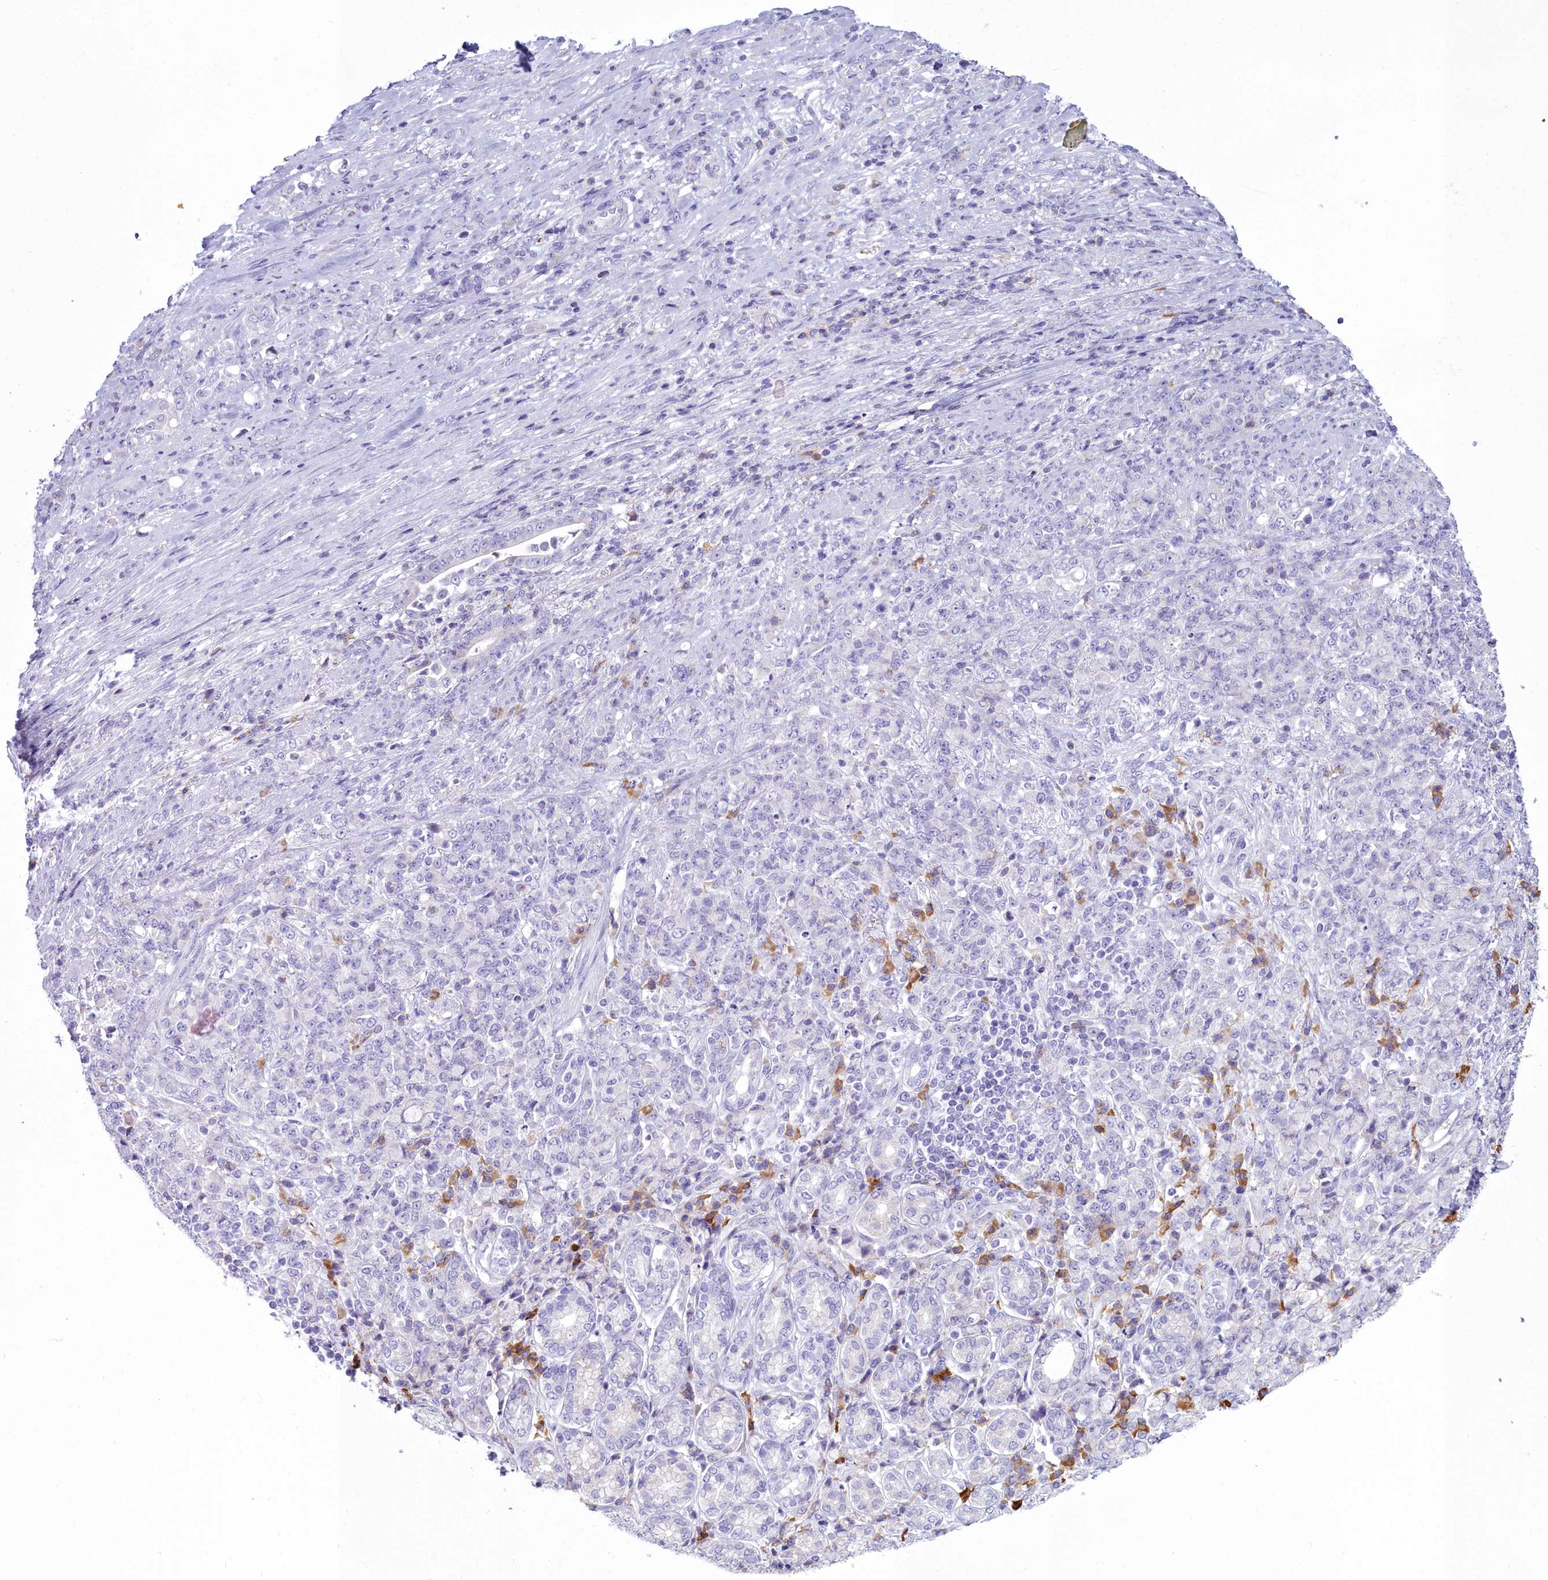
{"staining": {"intensity": "negative", "quantity": "none", "location": "none"}, "tissue": "stomach cancer", "cell_type": "Tumor cells", "image_type": "cancer", "snomed": [{"axis": "morphology", "description": "Adenocarcinoma, NOS"}, {"axis": "topography", "description": "Stomach"}], "caption": "This is an IHC photomicrograph of stomach adenocarcinoma. There is no positivity in tumor cells.", "gene": "CD5", "patient": {"sex": "female", "age": 79}}